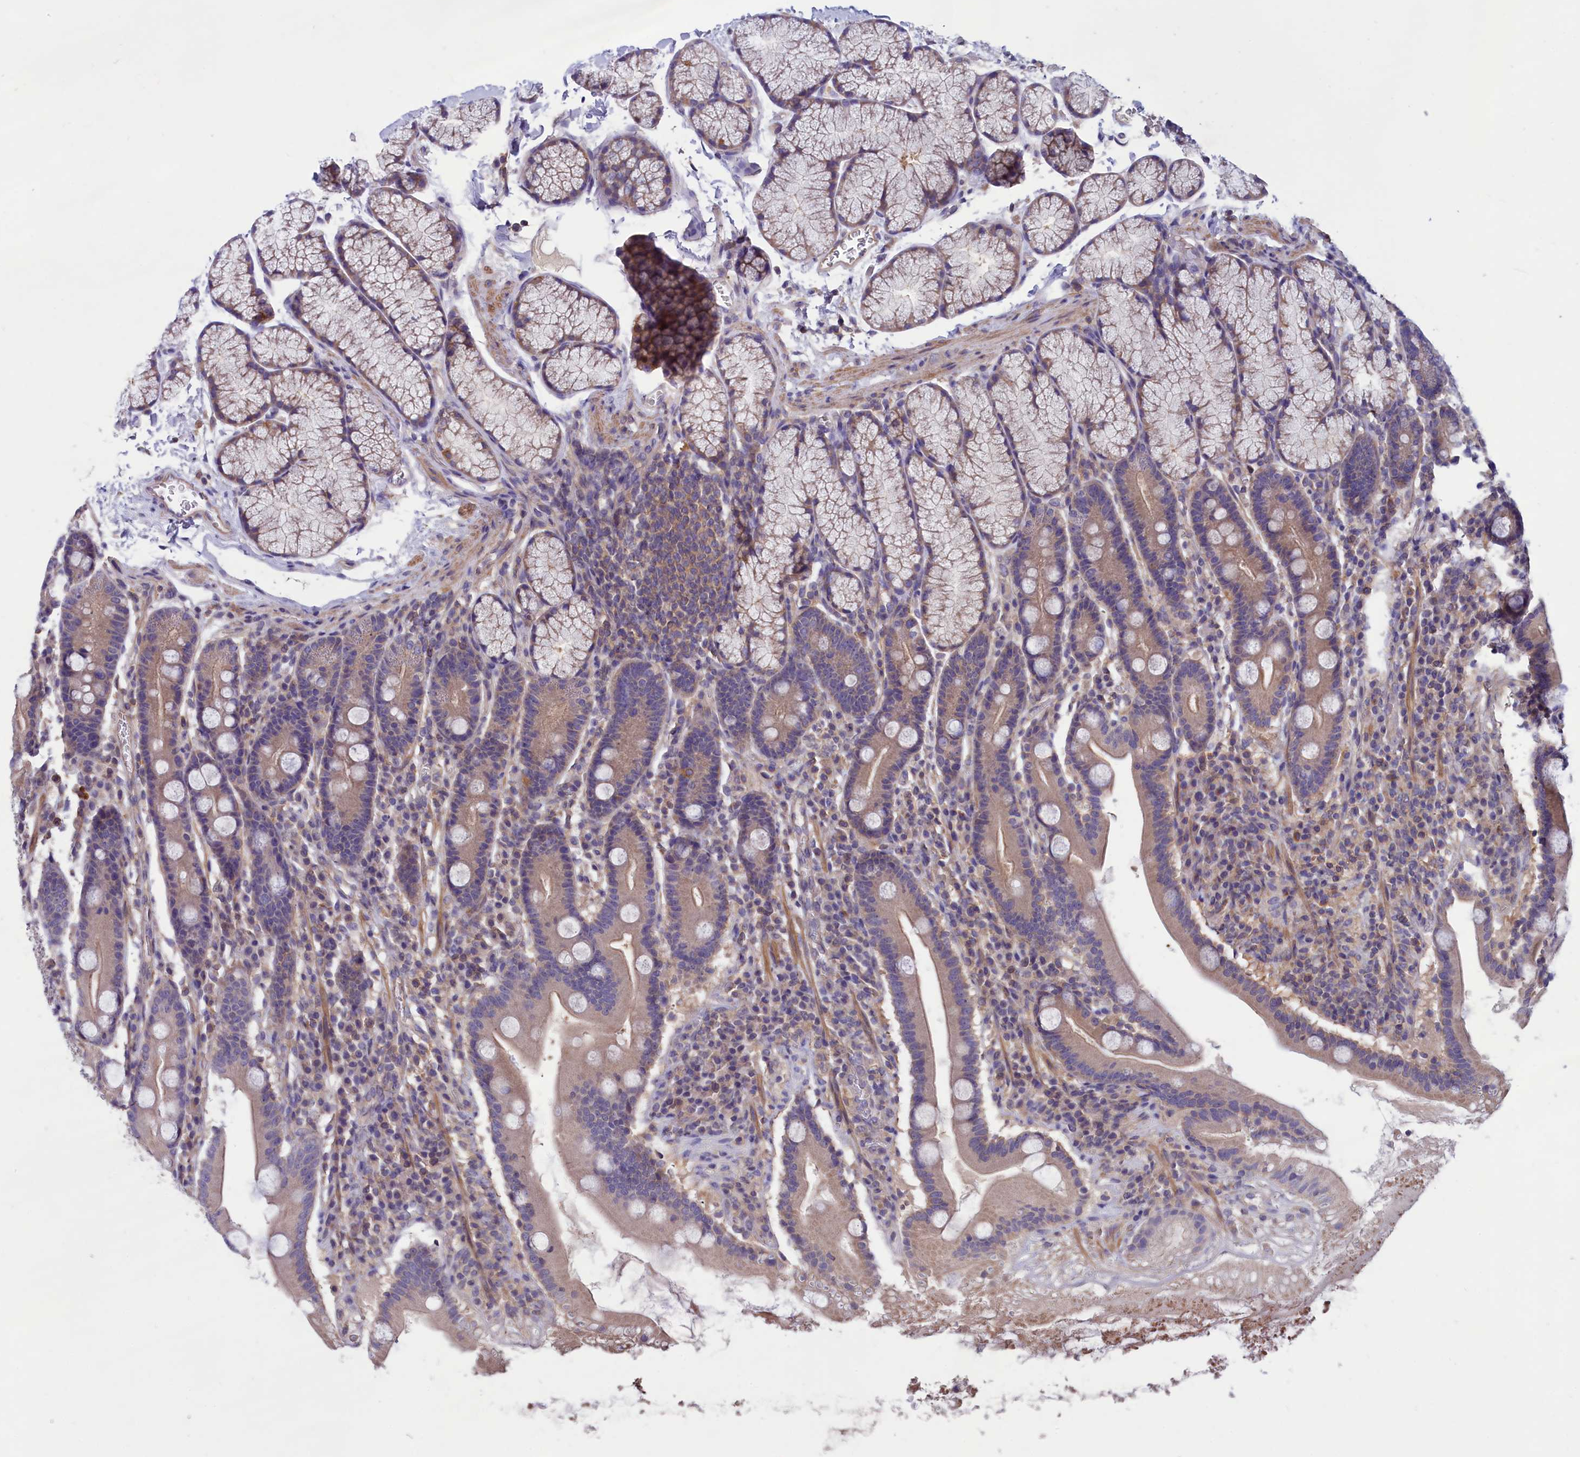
{"staining": {"intensity": "moderate", "quantity": ">75%", "location": "cytoplasmic/membranous"}, "tissue": "duodenum", "cell_type": "Glandular cells", "image_type": "normal", "snomed": [{"axis": "morphology", "description": "Normal tissue, NOS"}, {"axis": "topography", "description": "Duodenum"}], "caption": "Duodenum stained with immunohistochemistry shows moderate cytoplasmic/membranous expression in approximately >75% of glandular cells.", "gene": "AMDHD2", "patient": {"sex": "male", "age": 35}}